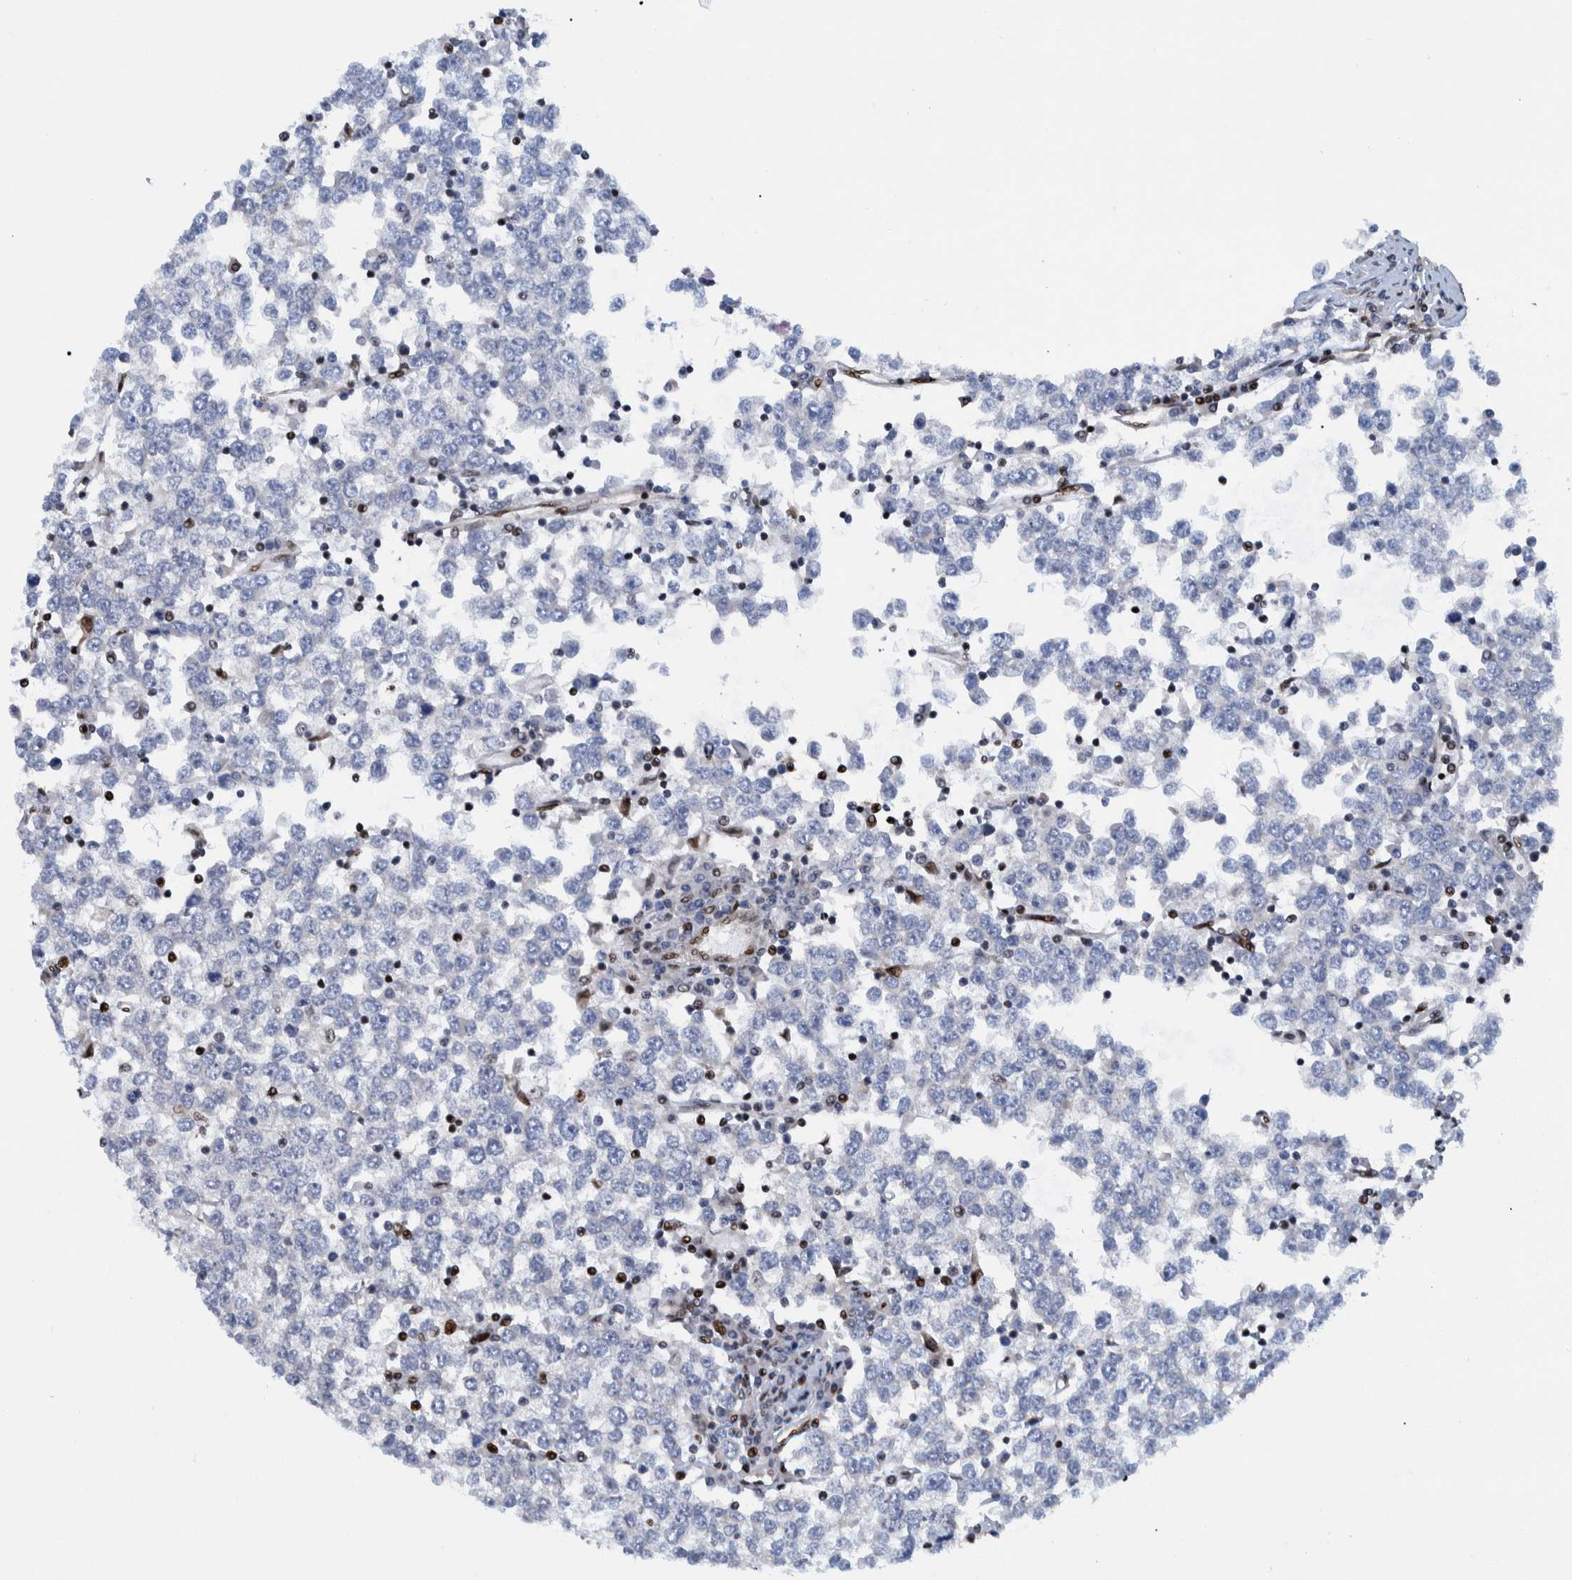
{"staining": {"intensity": "negative", "quantity": "none", "location": "none"}, "tissue": "testis cancer", "cell_type": "Tumor cells", "image_type": "cancer", "snomed": [{"axis": "morphology", "description": "Seminoma, NOS"}, {"axis": "topography", "description": "Testis"}], "caption": "Immunohistochemistry image of testis seminoma stained for a protein (brown), which displays no staining in tumor cells.", "gene": "HEATR9", "patient": {"sex": "male", "age": 65}}